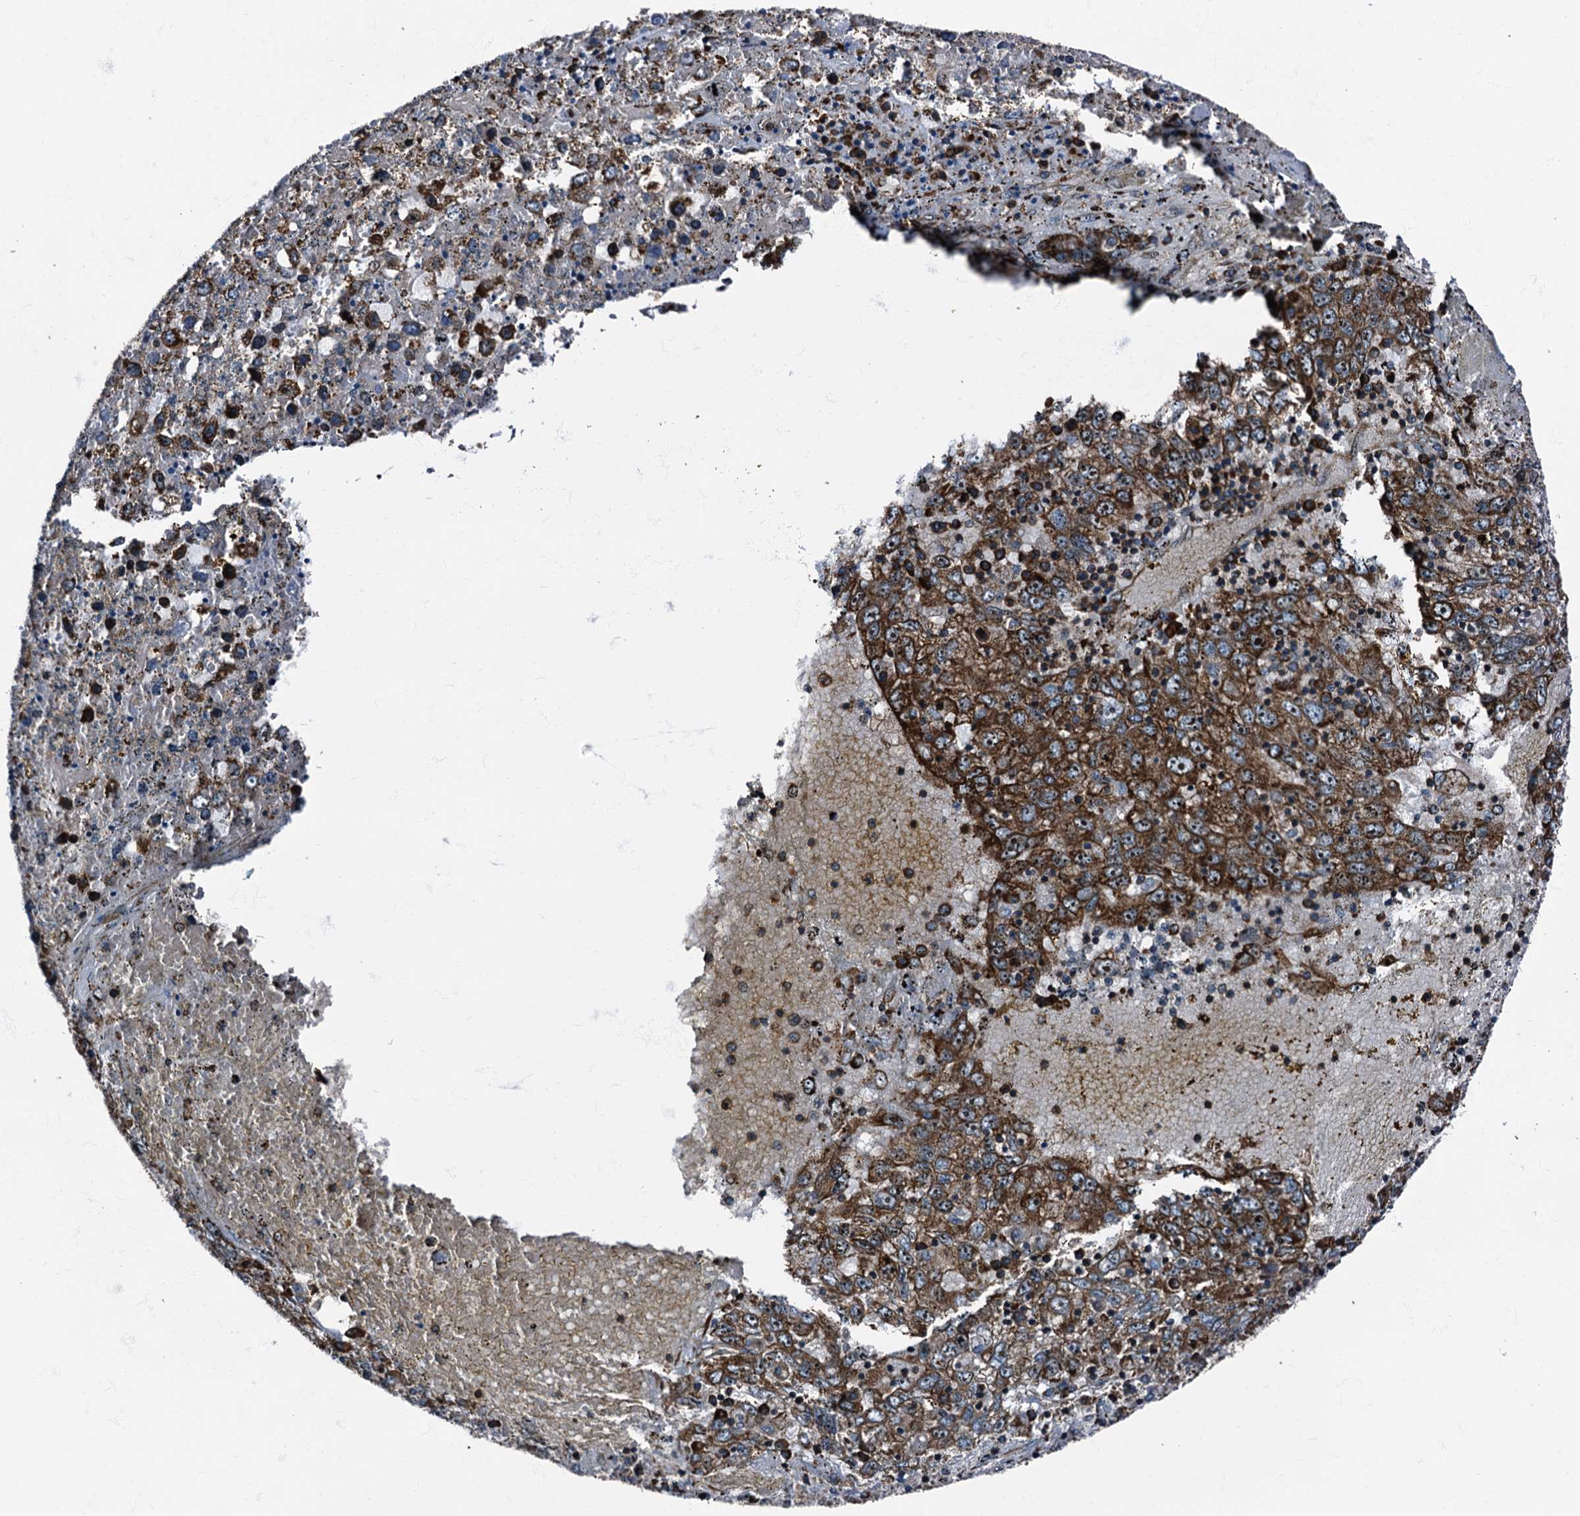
{"staining": {"intensity": "strong", "quantity": "25%-75%", "location": "cytoplasmic/membranous"}, "tissue": "liver cancer", "cell_type": "Tumor cells", "image_type": "cancer", "snomed": [{"axis": "morphology", "description": "Carcinoma, Hepatocellular, NOS"}, {"axis": "topography", "description": "Liver"}], "caption": "Immunohistochemical staining of liver cancer (hepatocellular carcinoma) displays strong cytoplasmic/membranous protein staining in approximately 25%-75% of tumor cells. (Stains: DAB in brown, nuclei in blue, Microscopy: brightfield microscopy at high magnification).", "gene": "ATP2C1", "patient": {"sex": "male", "age": 49}}